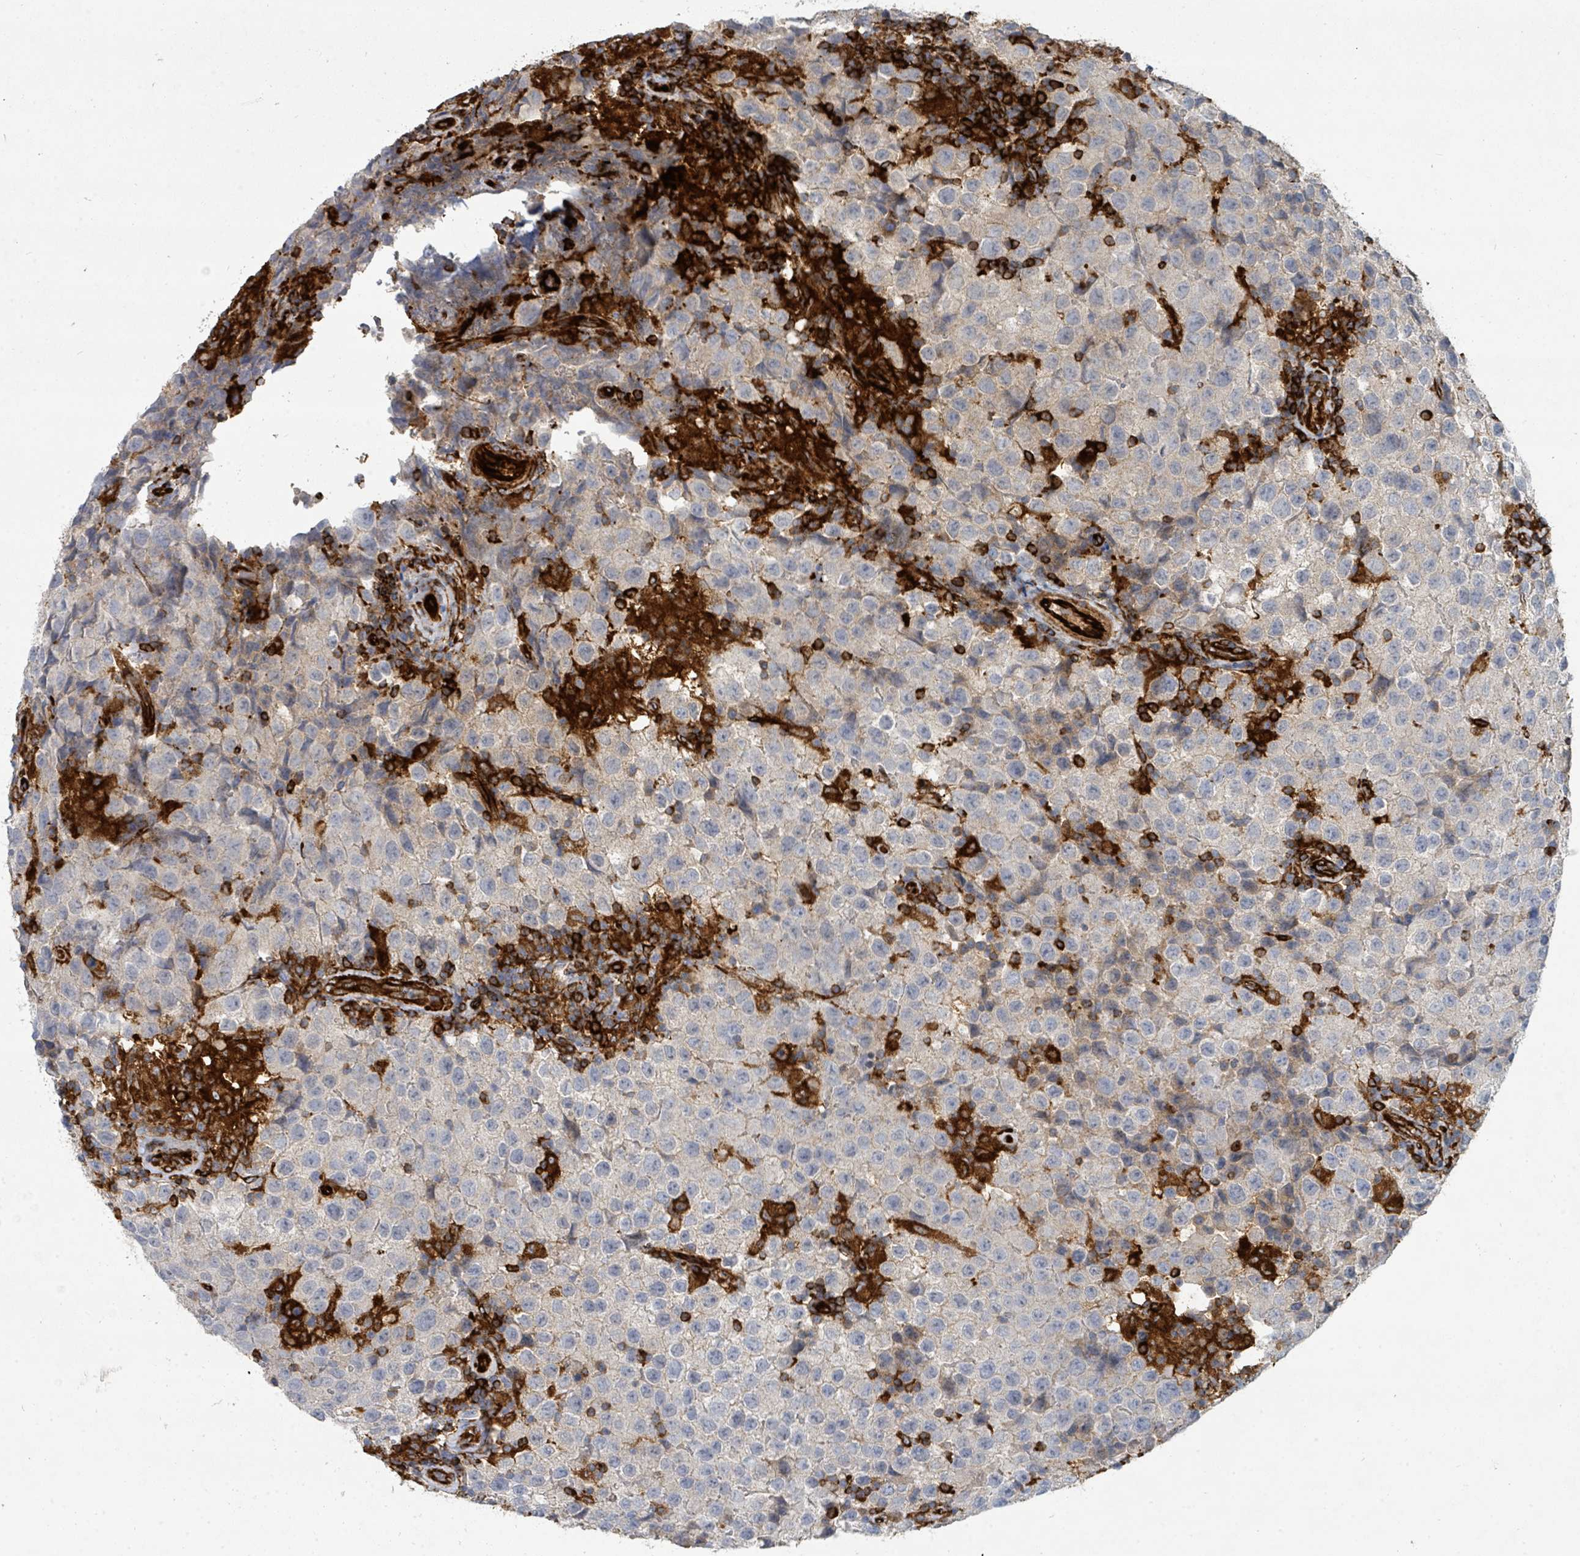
{"staining": {"intensity": "negative", "quantity": "none", "location": "none"}, "tissue": "testis cancer", "cell_type": "Tumor cells", "image_type": "cancer", "snomed": [{"axis": "morphology", "description": "Seminoma, NOS"}, {"axis": "morphology", "description": "Carcinoma, Embryonal, NOS"}, {"axis": "topography", "description": "Testis"}], "caption": "Immunohistochemistry image of testis embryonal carcinoma stained for a protein (brown), which displays no expression in tumor cells.", "gene": "IFIT1", "patient": {"sex": "male", "age": 41}}